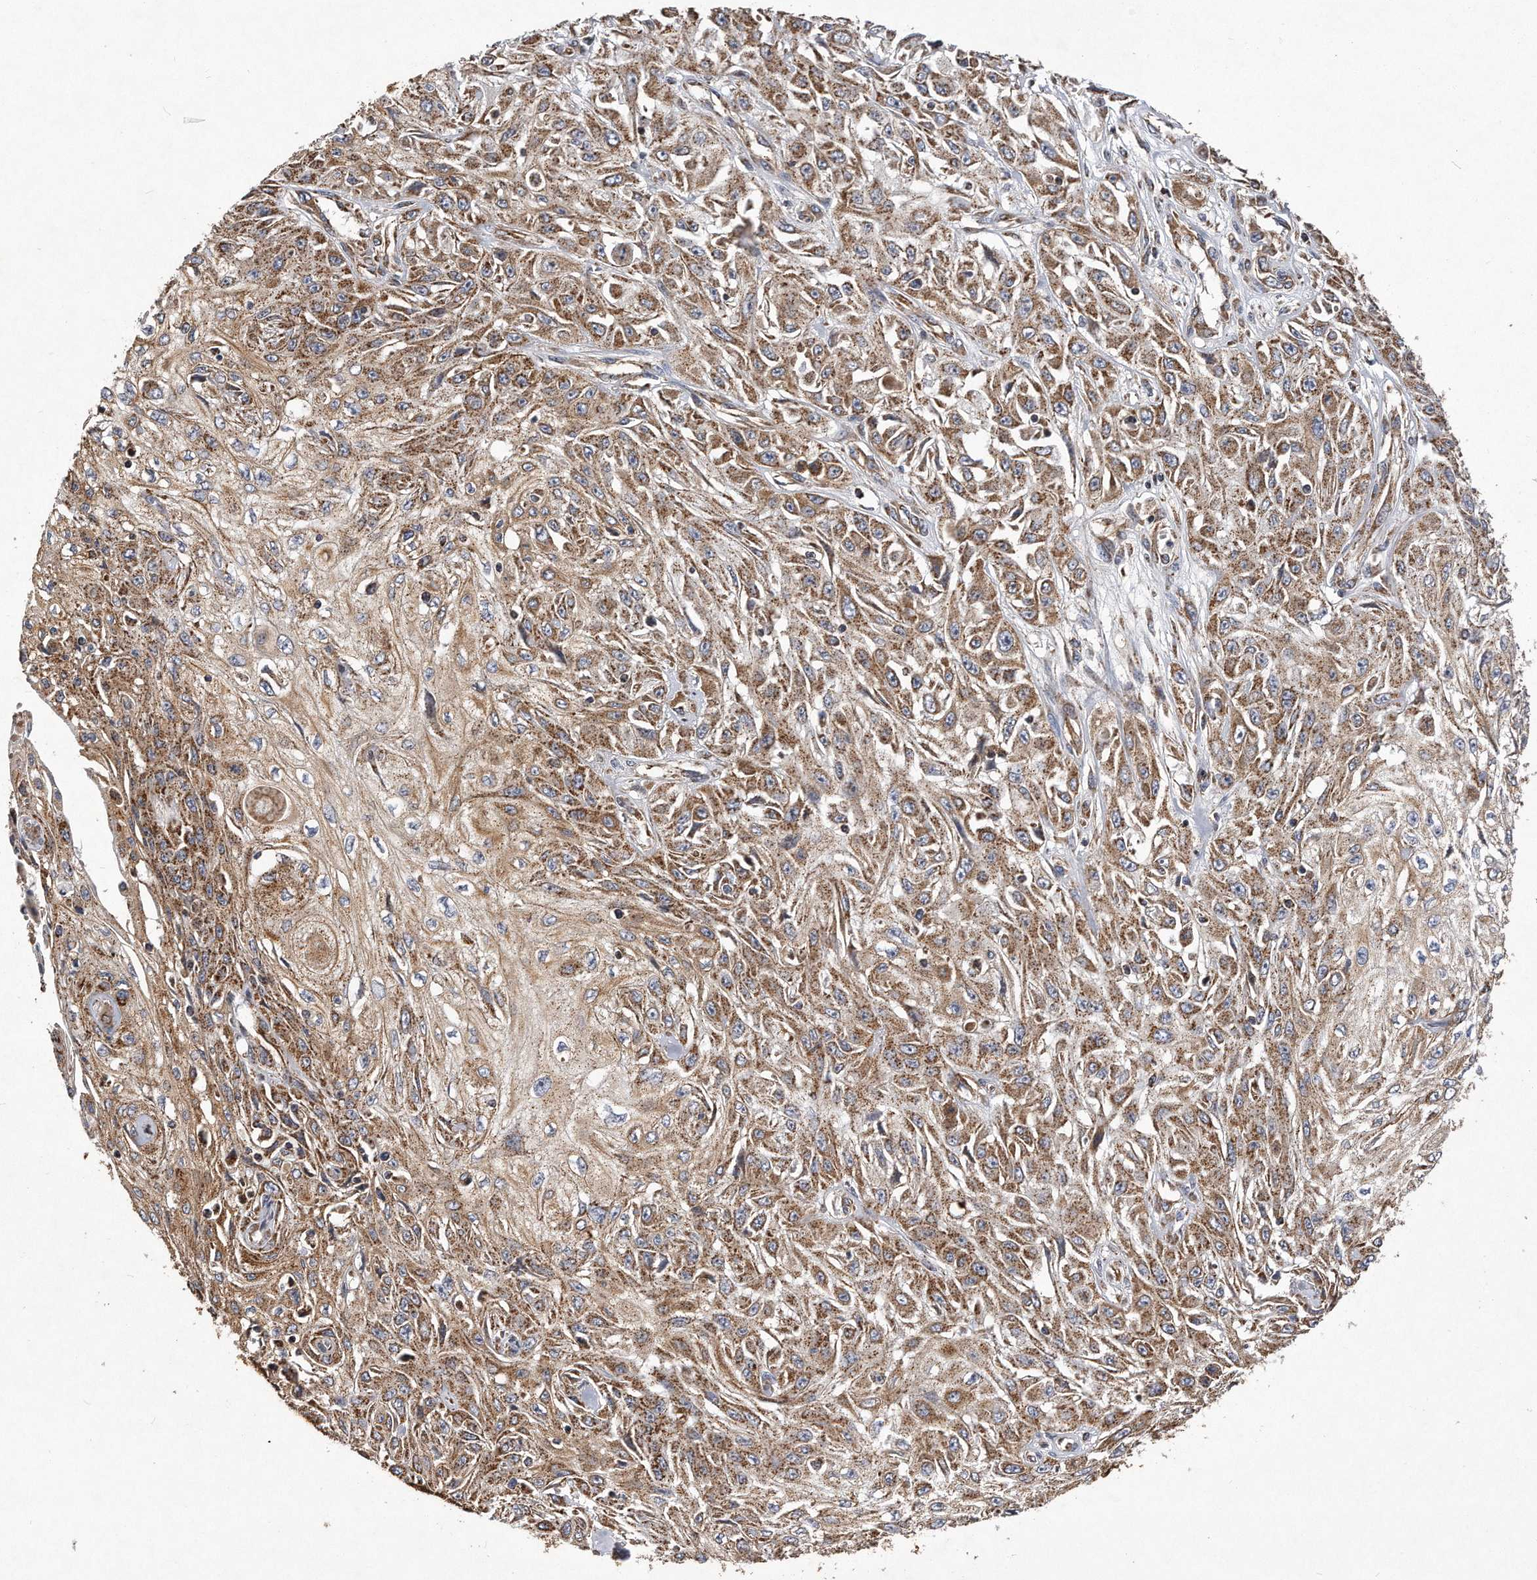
{"staining": {"intensity": "moderate", "quantity": ">75%", "location": "cytoplasmic/membranous"}, "tissue": "skin cancer", "cell_type": "Tumor cells", "image_type": "cancer", "snomed": [{"axis": "morphology", "description": "Squamous cell carcinoma, NOS"}, {"axis": "morphology", "description": "Squamous cell carcinoma, metastatic, NOS"}, {"axis": "topography", "description": "Skin"}, {"axis": "topography", "description": "Lymph node"}], "caption": "Immunohistochemistry image of human skin squamous cell carcinoma stained for a protein (brown), which demonstrates medium levels of moderate cytoplasmic/membranous positivity in approximately >75% of tumor cells.", "gene": "PPP5C", "patient": {"sex": "male", "age": 75}}